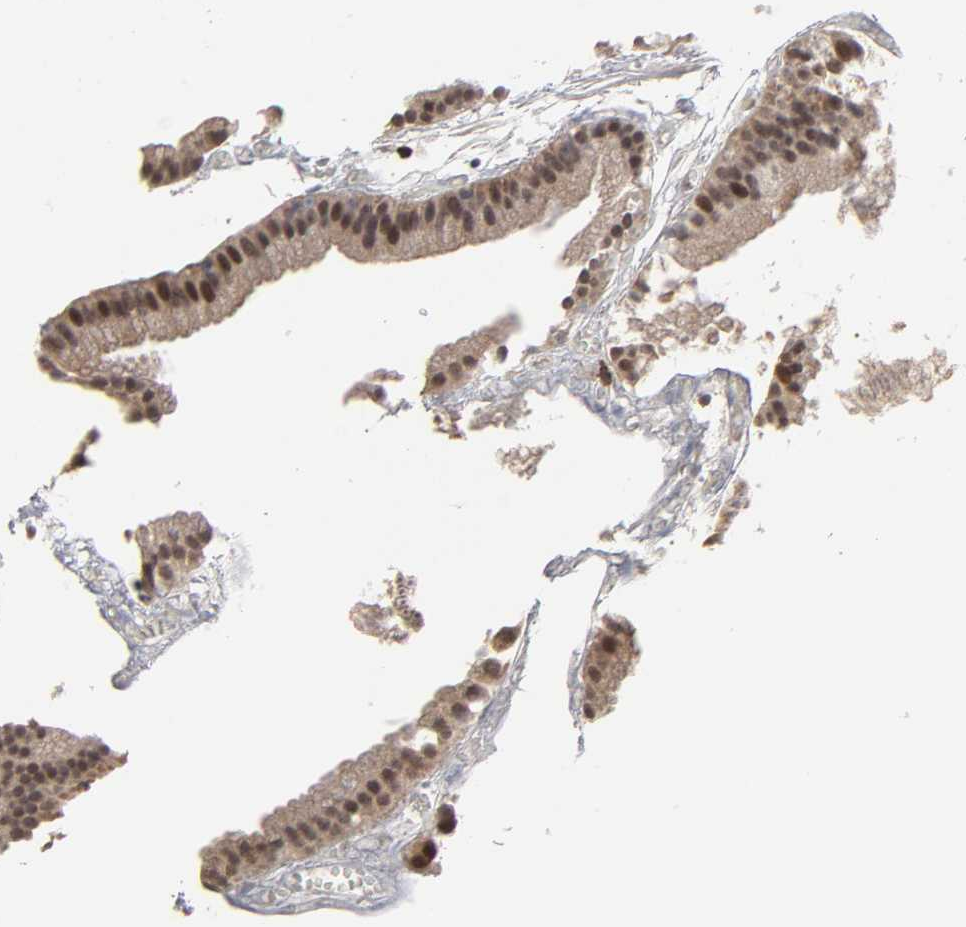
{"staining": {"intensity": "strong", "quantity": ">75%", "location": "cytoplasmic/membranous,nuclear"}, "tissue": "gallbladder", "cell_type": "Glandular cells", "image_type": "normal", "snomed": [{"axis": "morphology", "description": "Normal tissue, NOS"}, {"axis": "topography", "description": "Gallbladder"}], "caption": "Protein staining of benign gallbladder displays strong cytoplasmic/membranous,nuclear positivity in about >75% of glandular cells.", "gene": "HNF4A", "patient": {"sex": "female", "age": 63}}